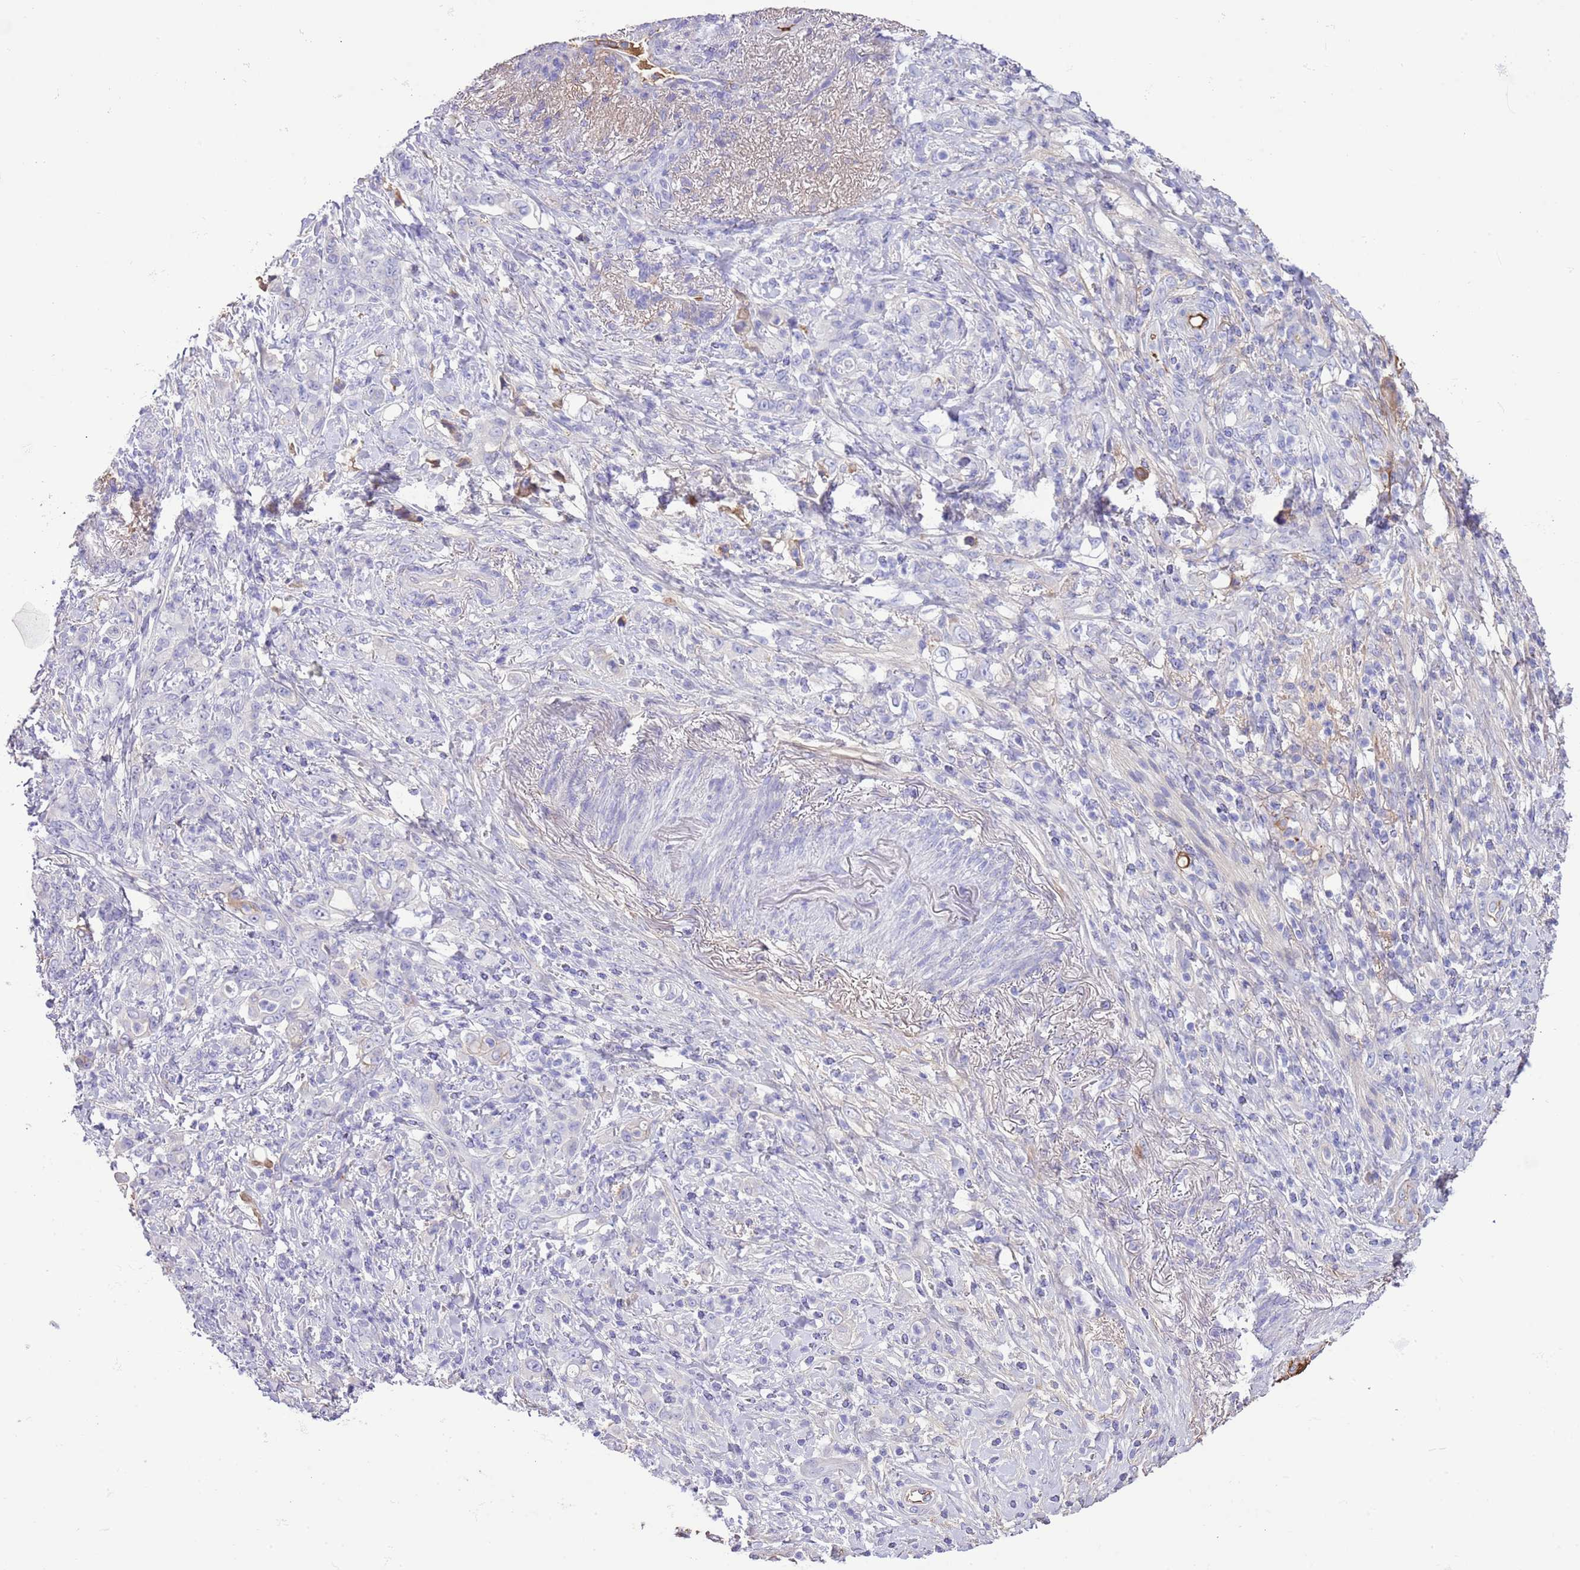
{"staining": {"intensity": "negative", "quantity": "none", "location": "none"}, "tissue": "stomach cancer", "cell_type": "Tumor cells", "image_type": "cancer", "snomed": [{"axis": "morphology", "description": "Normal tissue, NOS"}, {"axis": "morphology", "description": "Adenocarcinoma, NOS"}, {"axis": "topography", "description": "Stomach"}], "caption": "Stomach cancer (adenocarcinoma) was stained to show a protein in brown. There is no significant positivity in tumor cells.", "gene": "IGF1", "patient": {"sex": "female", "age": 79}}